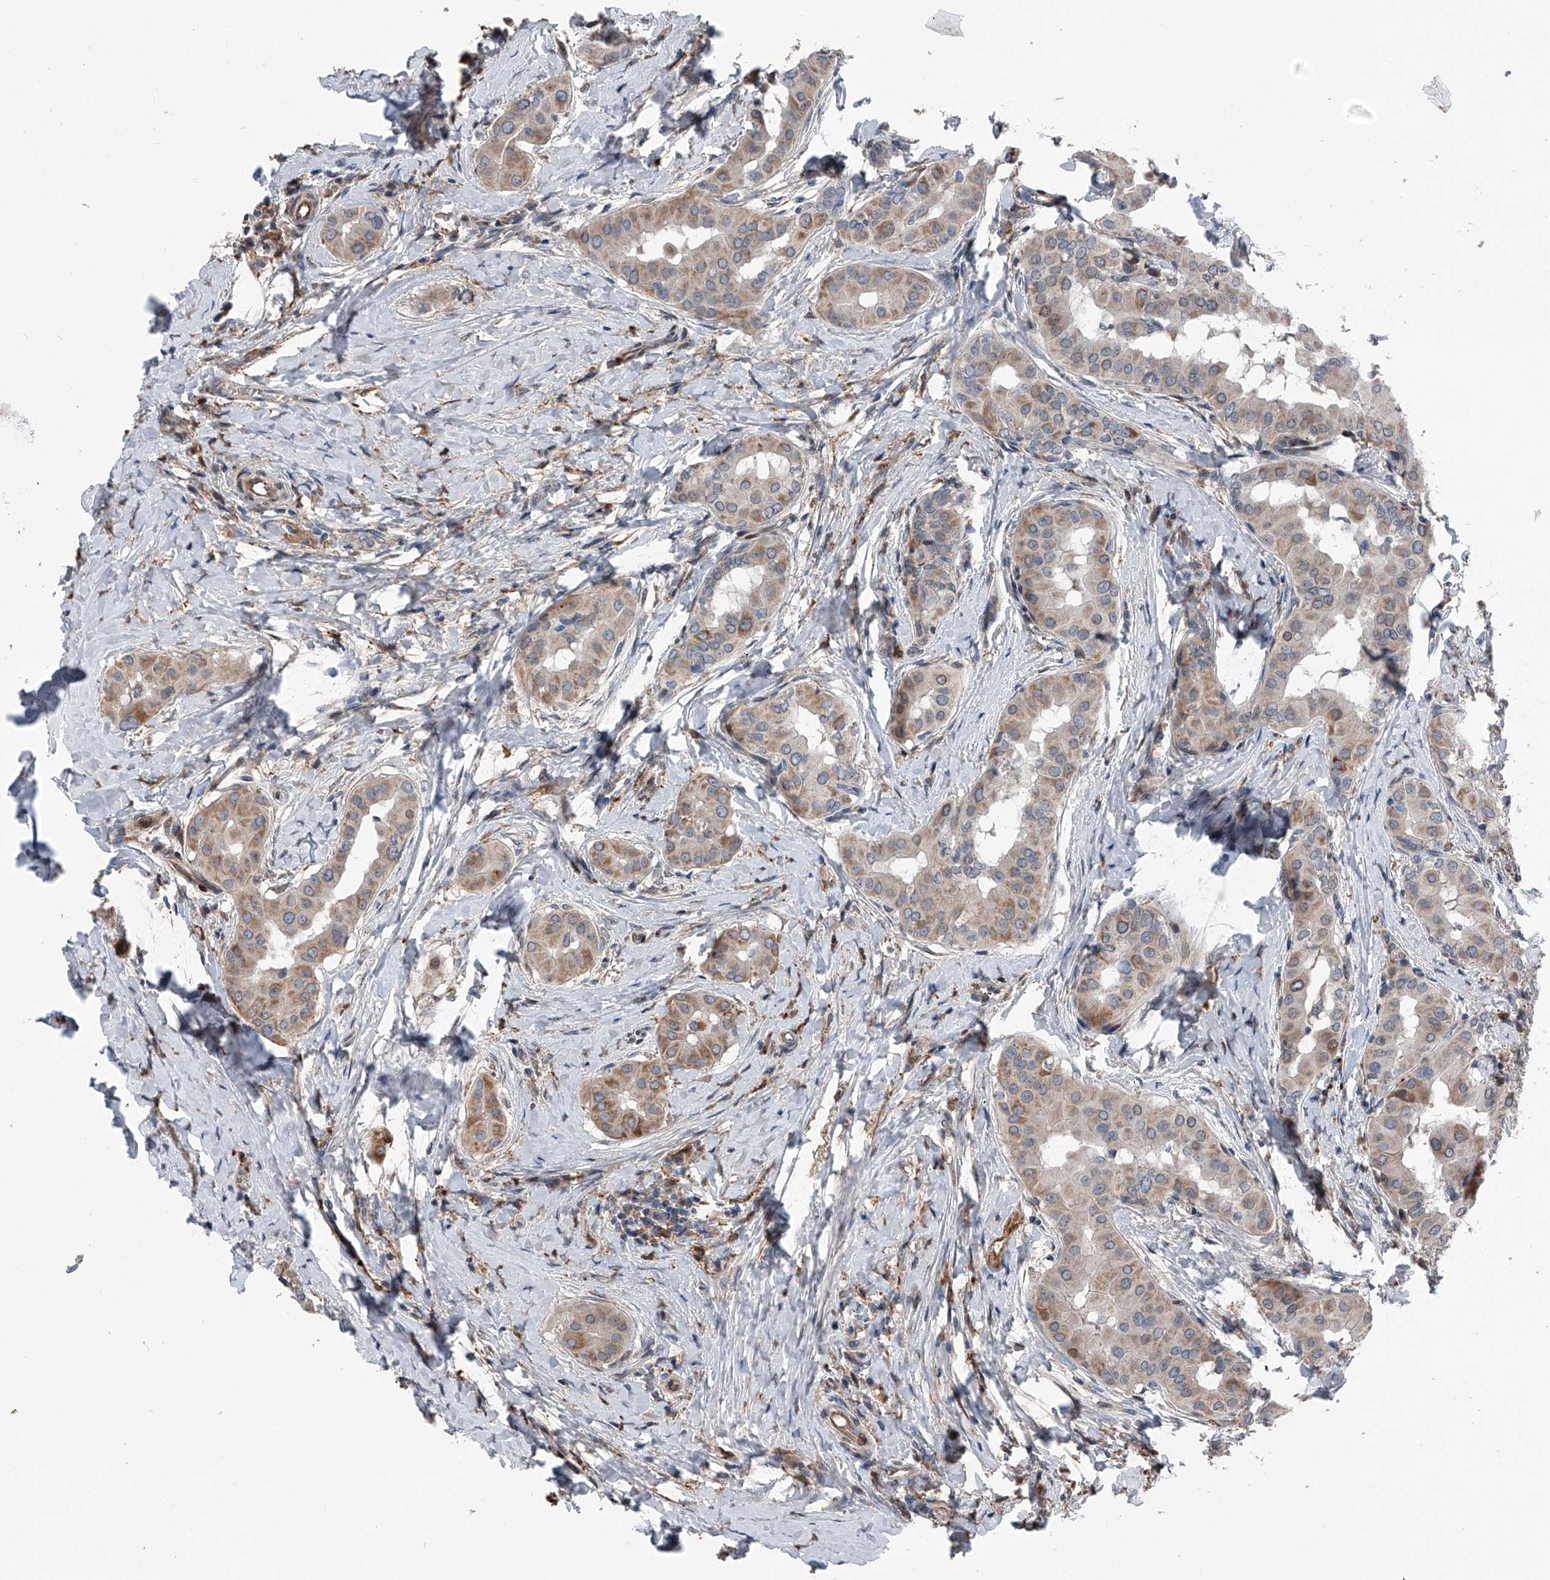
{"staining": {"intensity": "weak", "quantity": ">75%", "location": "cytoplasmic/membranous"}, "tissue": "thyroid cancer", "cell_type": "Tumor cells", "image_type": "cancer", "snomed": [{"axis": "morphology", "description": "Papillary adenocarcinoma, NOS"}, {"axis": "topography", "description": "Thyroid gland"}], "caption": "Immunohistochemical staining of thyroid cancer exhibits weak cytoplasmic/membranous protein staining in approximately >75% of tumor cells.", "gene": "DST", "patient": {"sex": "male", "age": 33}}